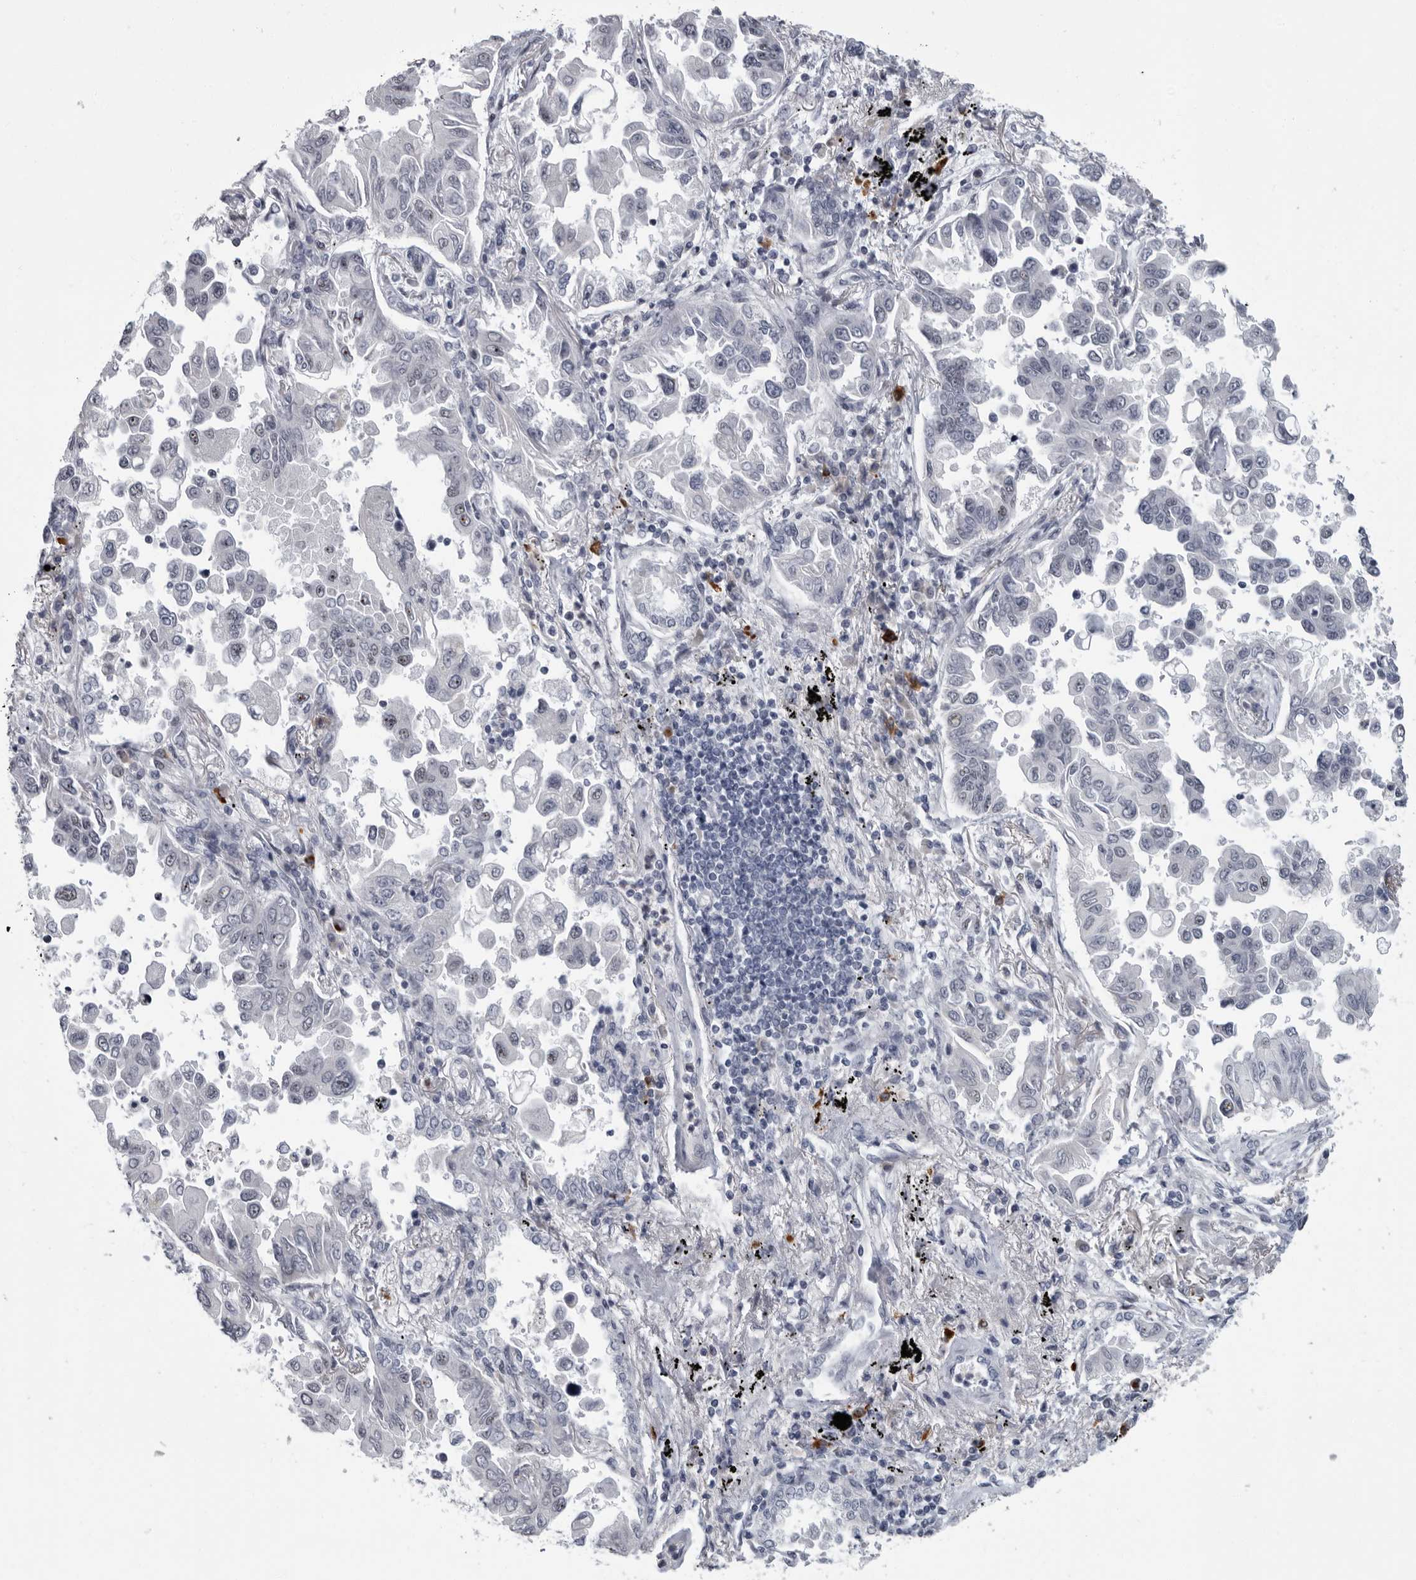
{"staining": {"intensity": "negative", "quantity": "none", "location": "none"}, "tissue": "lung cancer", "cell_type": "Tumor cells", "image_type": "cancer", "snomed": [{"axis": "morphology", "description": "Adenocarcinoma, NOS"}, {"axis": "topography", "description": "Lung"}], "caption": "An immunohistochemistry photomicrograph of adenocarcinoma (lung) is shown. There is no staining in tumor cells of adenocarcinoma (lung). (Immunohistochemistry, brightfield microscopy, high magnification).", "gene": "SLC25A39", "patient": {"sex": "female", "age": 67}}